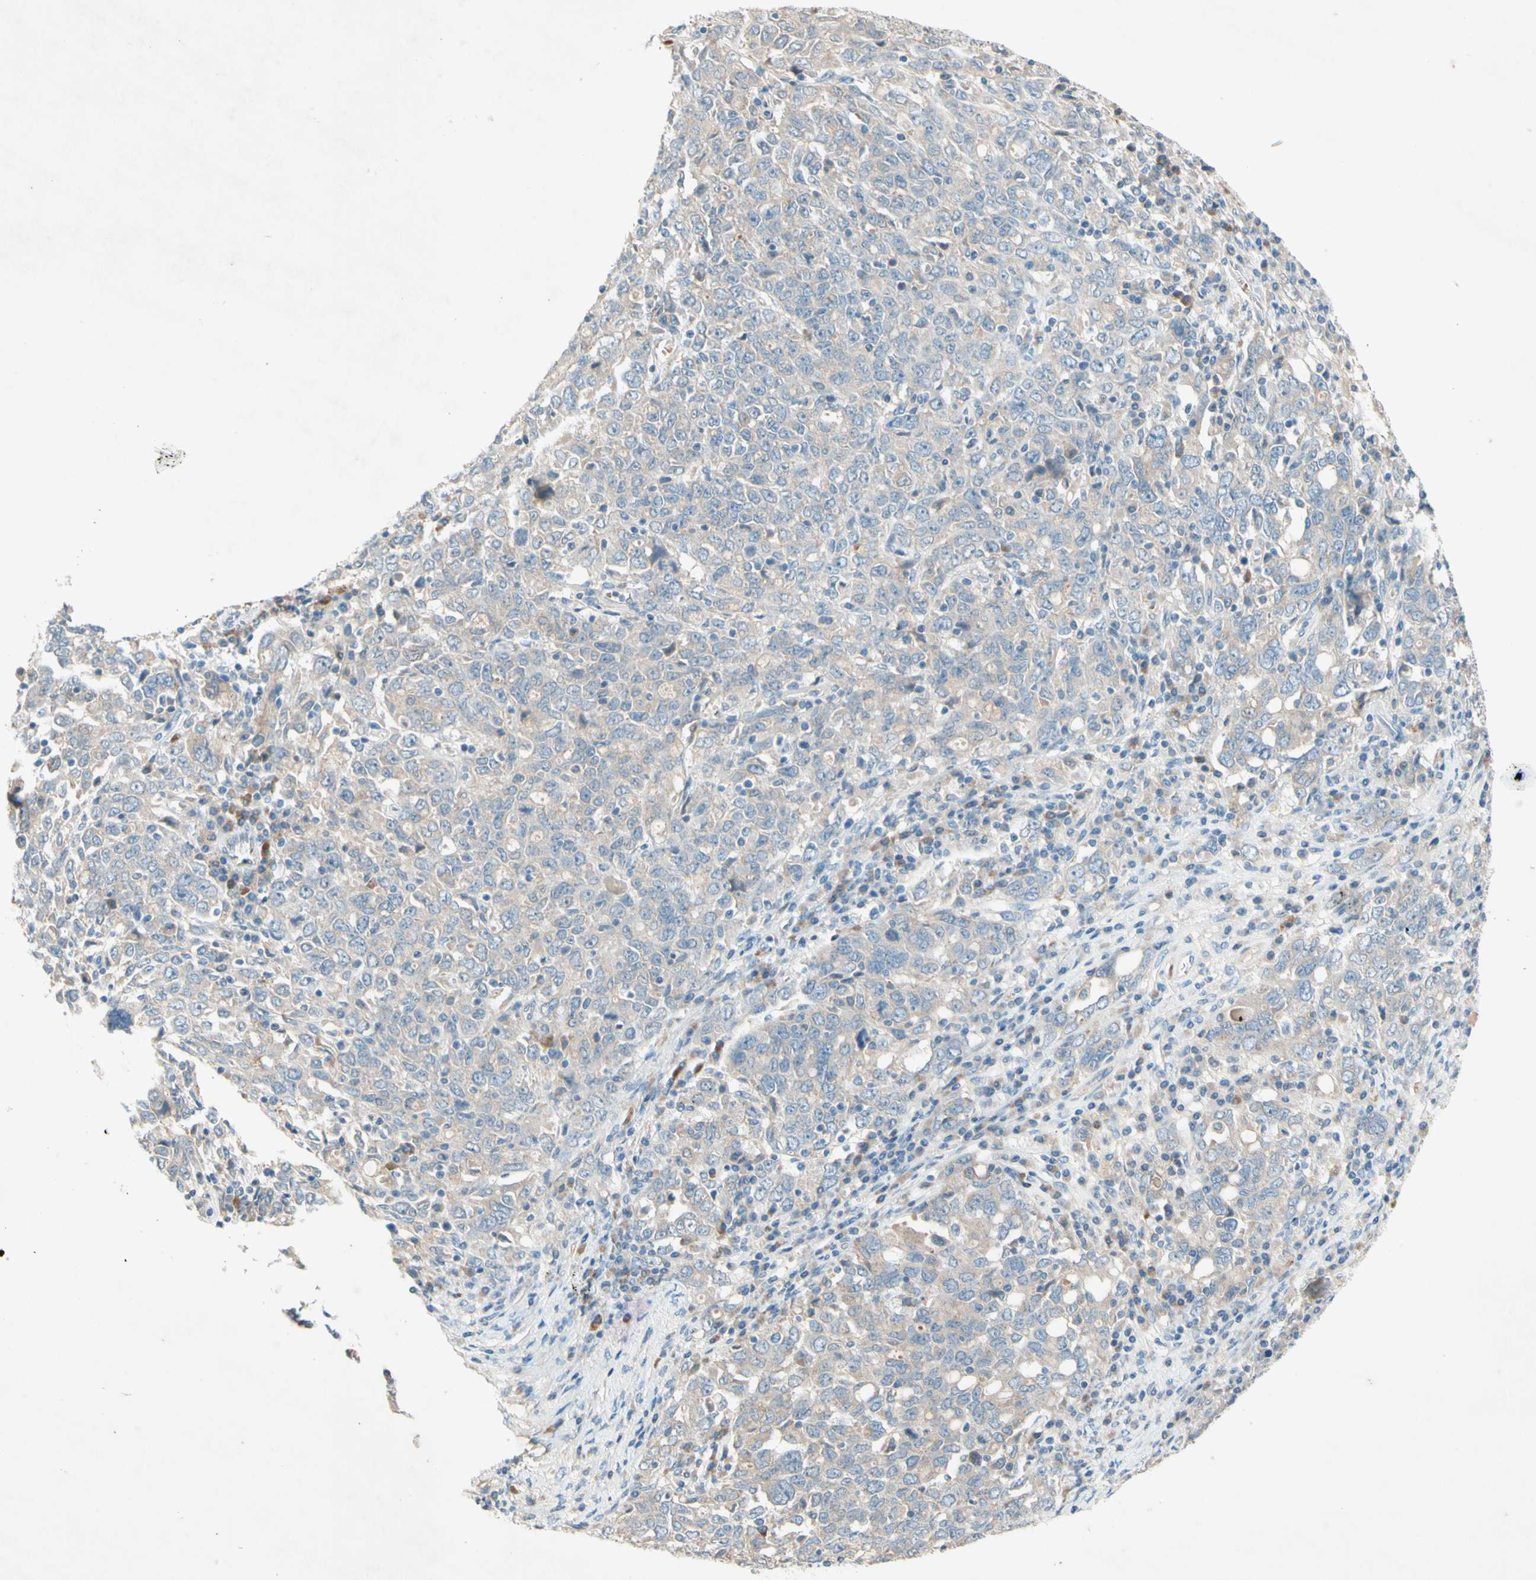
{"staining": {"intensity": "weak", "quantity": "<25%", "location": "cytoplasmic/membranous"}, "tissue": "ovarian cancer", "cell_type": "Tumor cells", "image_type": "cancer", "snomed": [{"axis": "morphology", "description": "Carcinoma, endometroid"}, {"axis": "topography", "description": "Ovary"}], "caption": "The IHC micrograph has no significant expression in tumor cells of endometroid carcinoma (ovarian) tissue.", "gene": "IL2", "patient": {"sex": "female", "age": 62}}